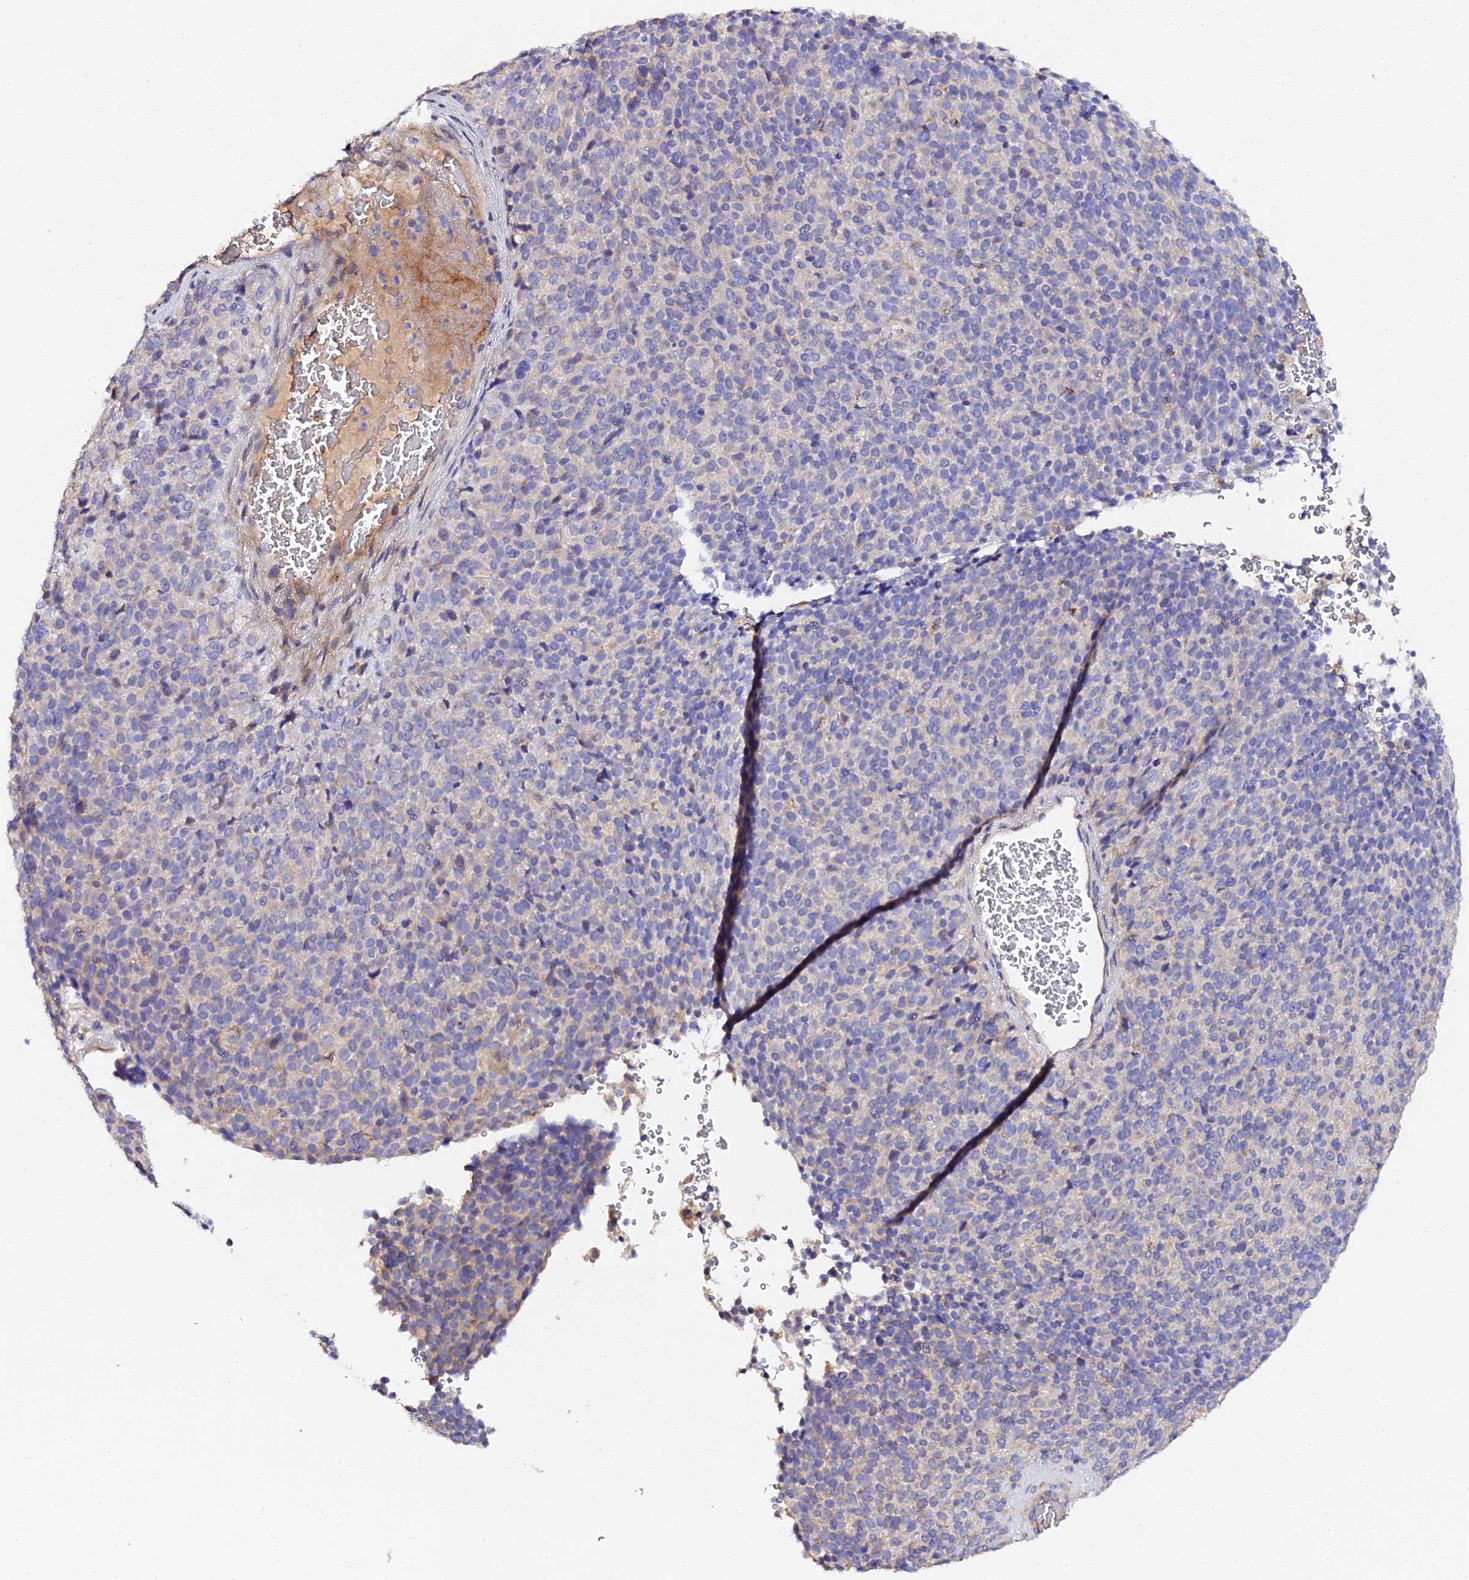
{"staining": {"intensity": "negative", "quantity": "none", "location": "none"}, "tissue": "melanoma", "cell_type": "Tumor cells", "image_type": "cancer", "snomed": [{"axis": "morphology", "description": "Malignant melanoma, Metastatic site"}, {"axis": "topography", "description": "Brain"}], "caption": "There is no significant expression in tumor cells of malignant melanoma (metastatic site).", "gene": "SCX", "patient": {"sex": "female", "age": 56}}